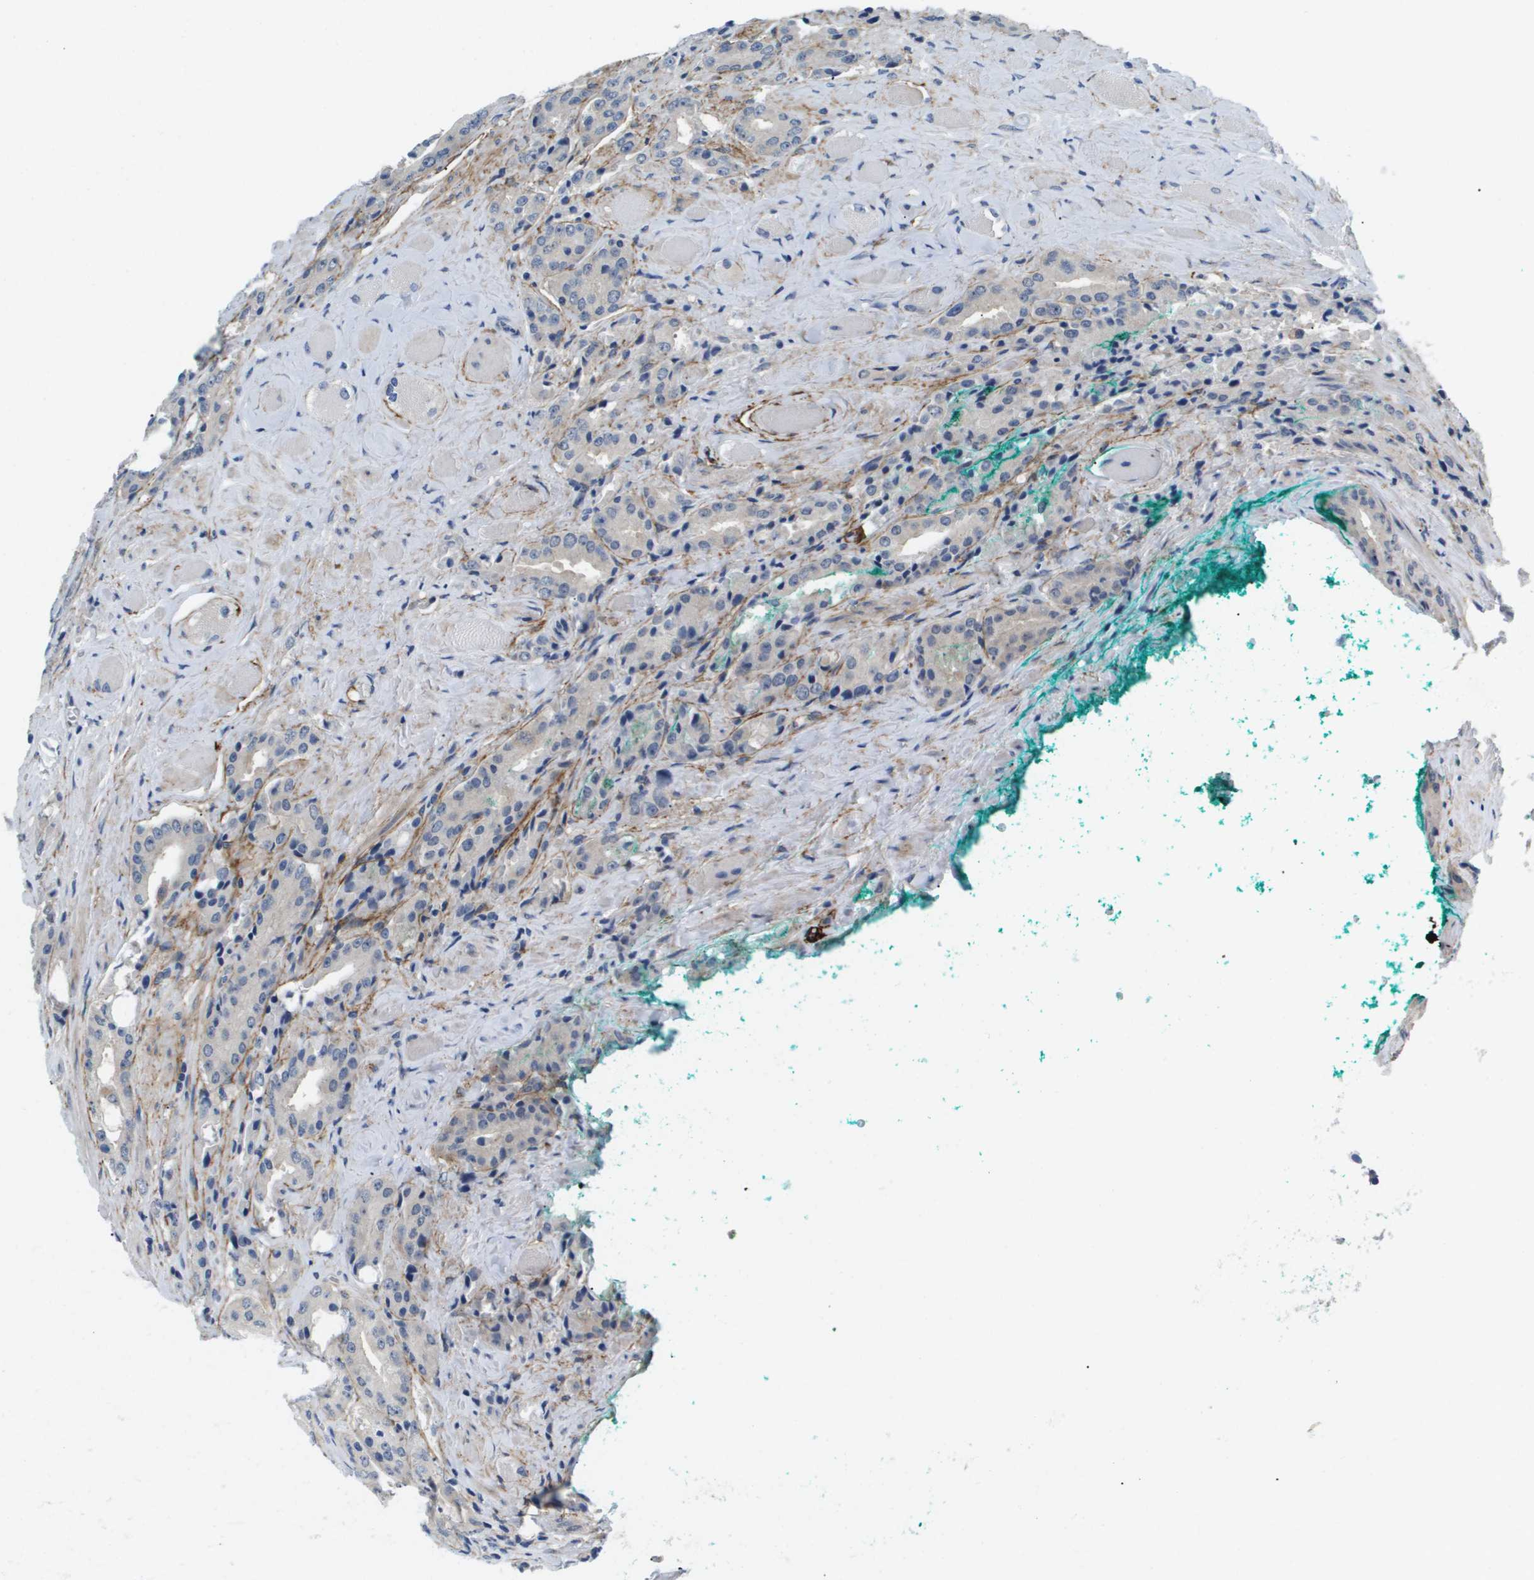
{"staining": {"intensity": "negative", "quantity": "none", "location": "none"}, "tissue": "prostate cancer", "cell_type": "Tumor cells", "image_type": "cancer", "snomed": [{"axis": "morphology", "description": "Adenocarcinoma, High grade"}, {"axis": "topography", "description": "Prostate"}], "caption": "High magnification brightfield microscopy of adenocarcinoma (high-grade) (prostate) stained with DAB (brown) and counterstained with hematoxylin (blue): tumor cells show no significant expression.", "gene": "OTUD5", "patient": {"sex": "male", "age": 71}}